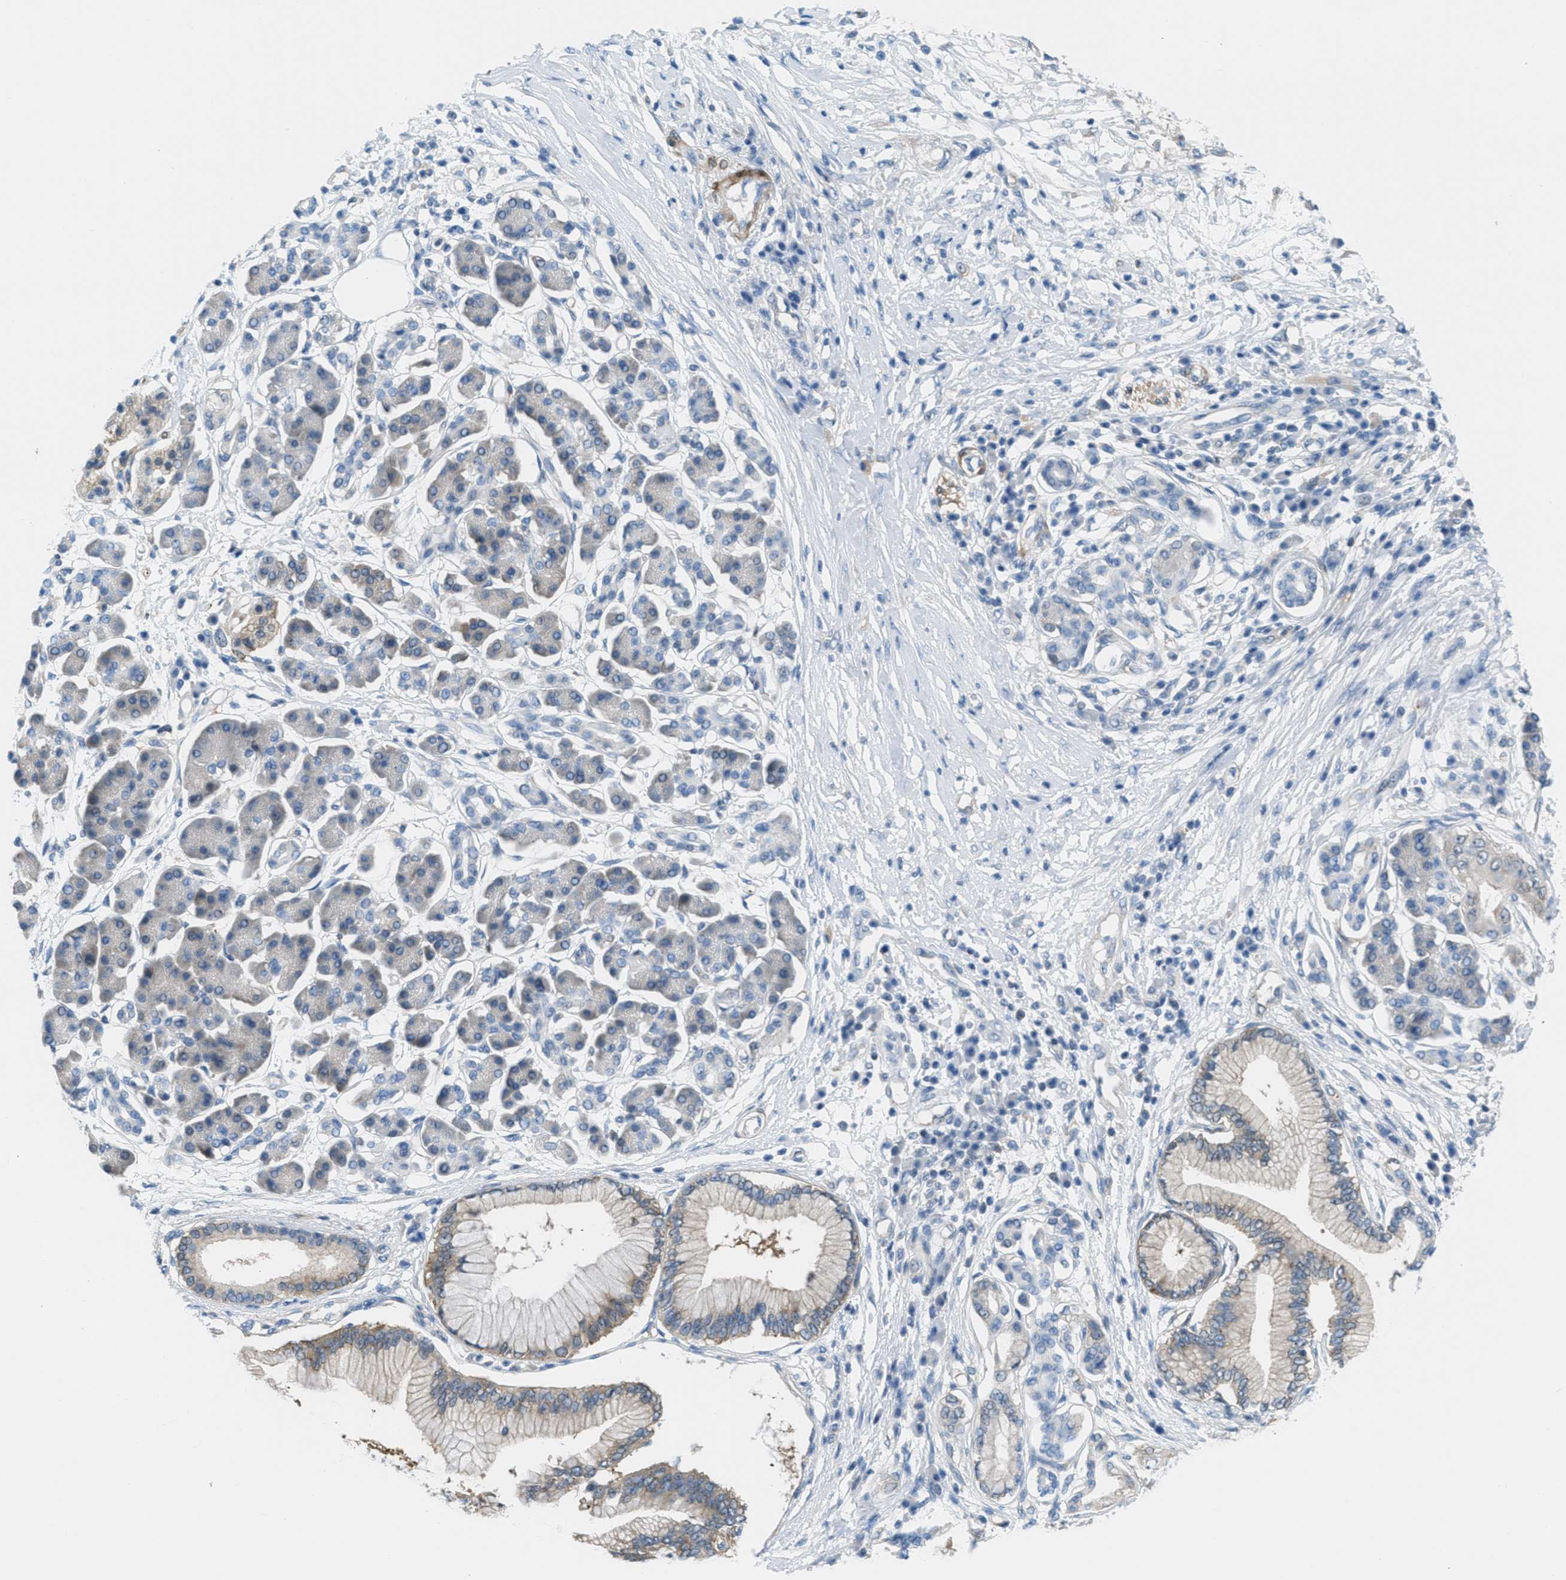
{"staining": {"intensity": "weak", "quantity": "25%-75%", "location": "cytoplasmic/membranous"}, "tissue": "pancreatic cancer", "cell_type": "Tumor cells", "image_type": "cancer", "snomed": [{"axis": "morphology", "description": "Adenocarcinoma, NOS"}, {"axis": "topography", "description": "Pancreas"}], "caption": "Weak cytoplasmic/membranous protein expression is present in approximately 25%-75% of tumor cells in pancreatic adenocarcinoma.", "gene": "MAPRE2", "patient": {"sex": "male", "age": 77}}